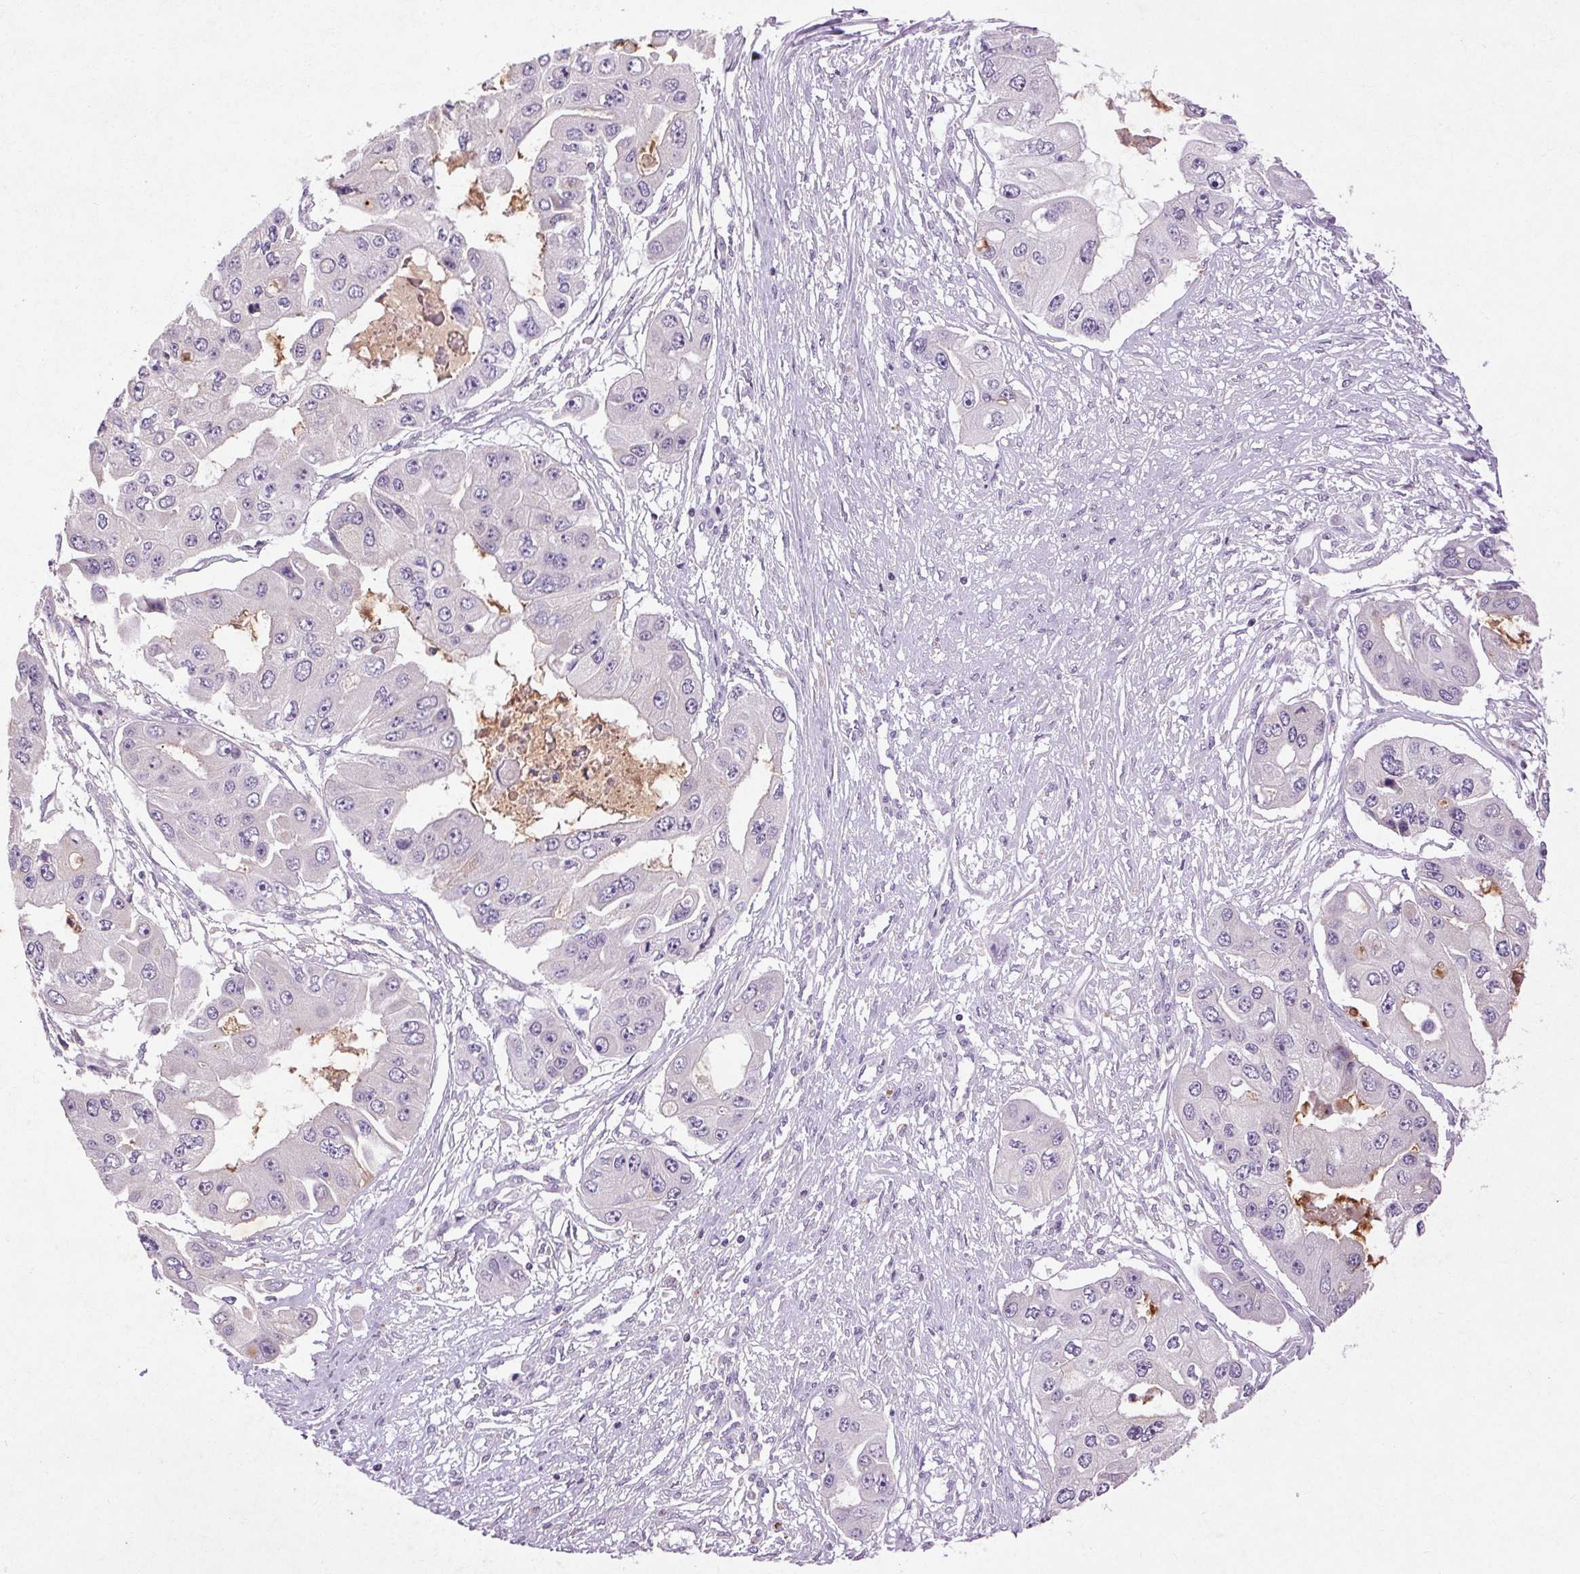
{"staining": {"intensity": "negative", "quantity": "none", "location": "none"}, "tissue": "ovarian cancer", "cell_type": "Tumor cells", "image_type": "cancer", "snomed": [{"axis": "morphology", "description": "Cystadenocarcinoma, serous, NOS"}, {"axis": "topography", "description": "Ovary"}], "caption": "Tumor cells are negative for protein expression in human ovarian cancer. The staining is performed using DAB brown chromogen with nuclei counter-stained in using hematoxylin.", "gene": "FNDC7", "patient": {"sex": "female", "age": 56}}